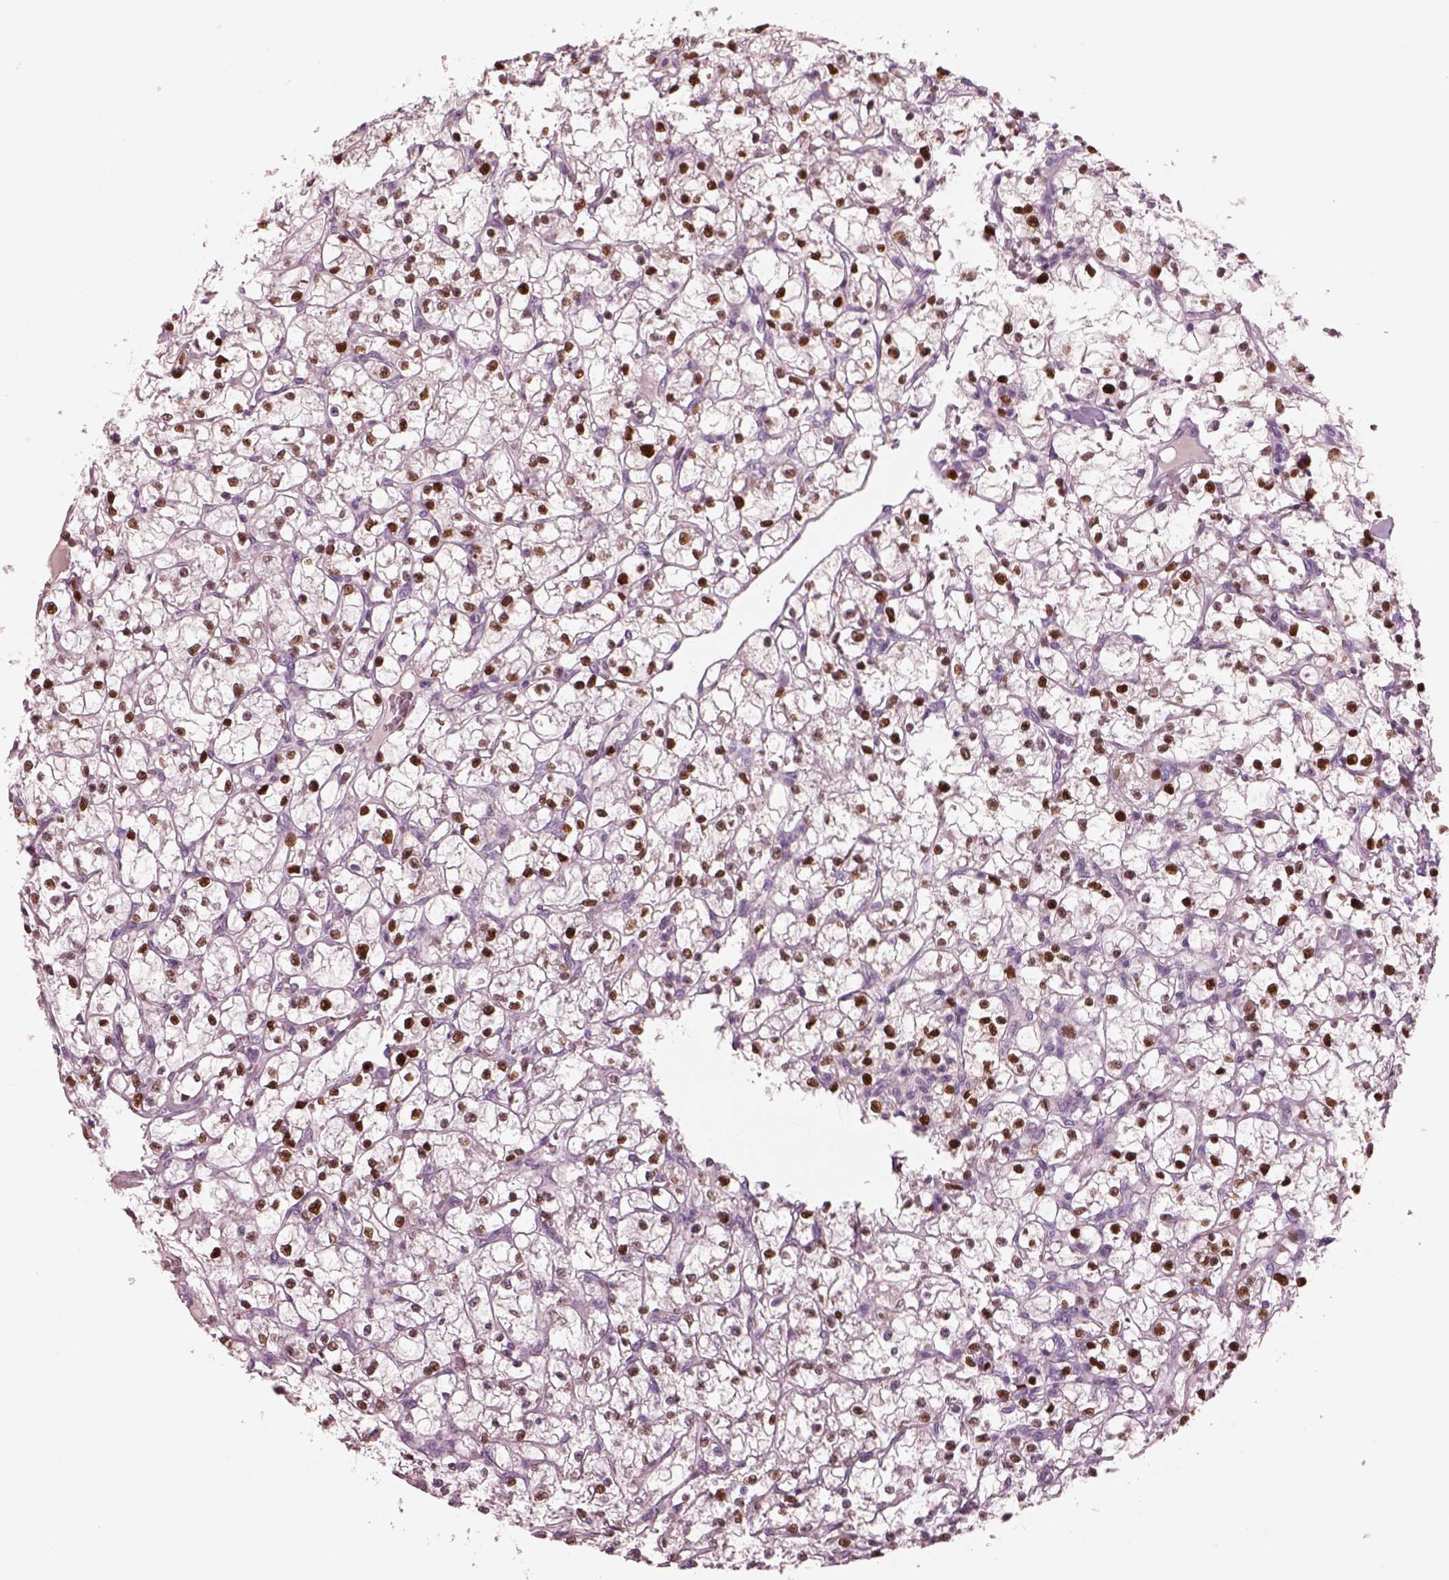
{"staining": {"intensity": "strong", "quantity": ">75%", "location": "nuclear"}, "tissue": "renal cancer", "cell_type": "Tumor cells", "image_type": "cancer", "snomed": [{"axis": "morphology", "description": "Adenocarcinoma, NOS"}, {"axis": "topography", "description": "Kidney"}], "caption": "A photomicrograph showing strong nuclear positivity in about >75% of tumor cells in renal cancer (adenocarcinoma), as visualized by brown immunohistochemical staining.", "gene": "SOX9", "patient": {"sex": "female", "age": 59}}